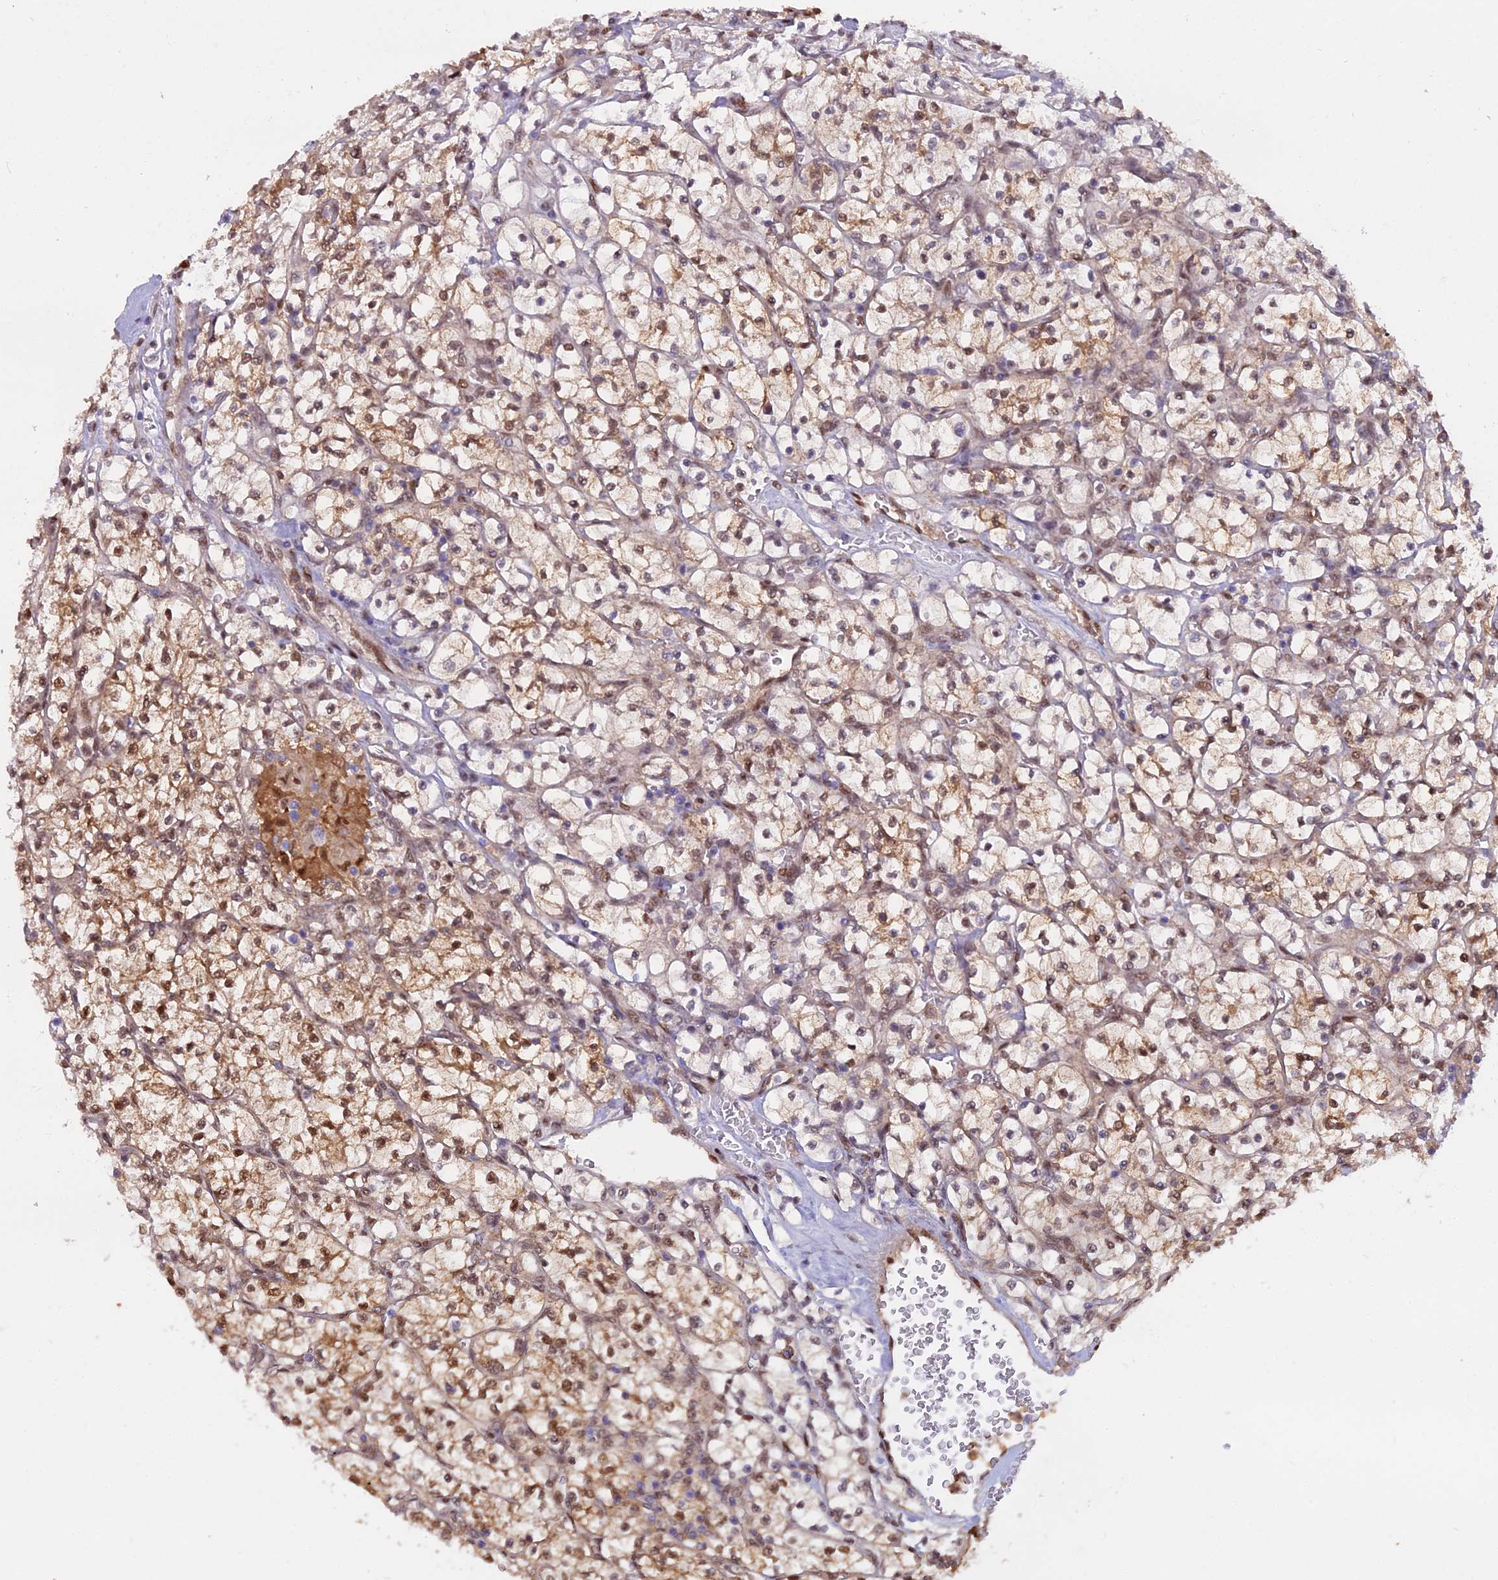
{"staining": {"intensity": "moderate", "quantity": ">75%", "location": "cytoplasmic/membranous,nuclear"}, "tissue": "renal cancer", "cell_type": "Tumor cells", "image_type": "cancer", "snomed": [{"axis": "morphology", "description": "Adenocarcinoma, NOS"}, {"axis": "topography", "description": "Kidney"}], "caption": "IHC staining of renal cancer (adenocarcinoma), which shows medium levels of moderate cytoplasmic/membranous and nuclear expression in approximately >75% of tumor cells indicating moderate cytoplasmic/membranous and nuclear protein staining. The staining was performed using DAB (3,3'-diaminobenzidine) (brown) for protein detection and nuclei were counterstained in hematoxylin (blue).", "gene": "NPEPL1", "patient": {"sex": "female", "age": 64}}